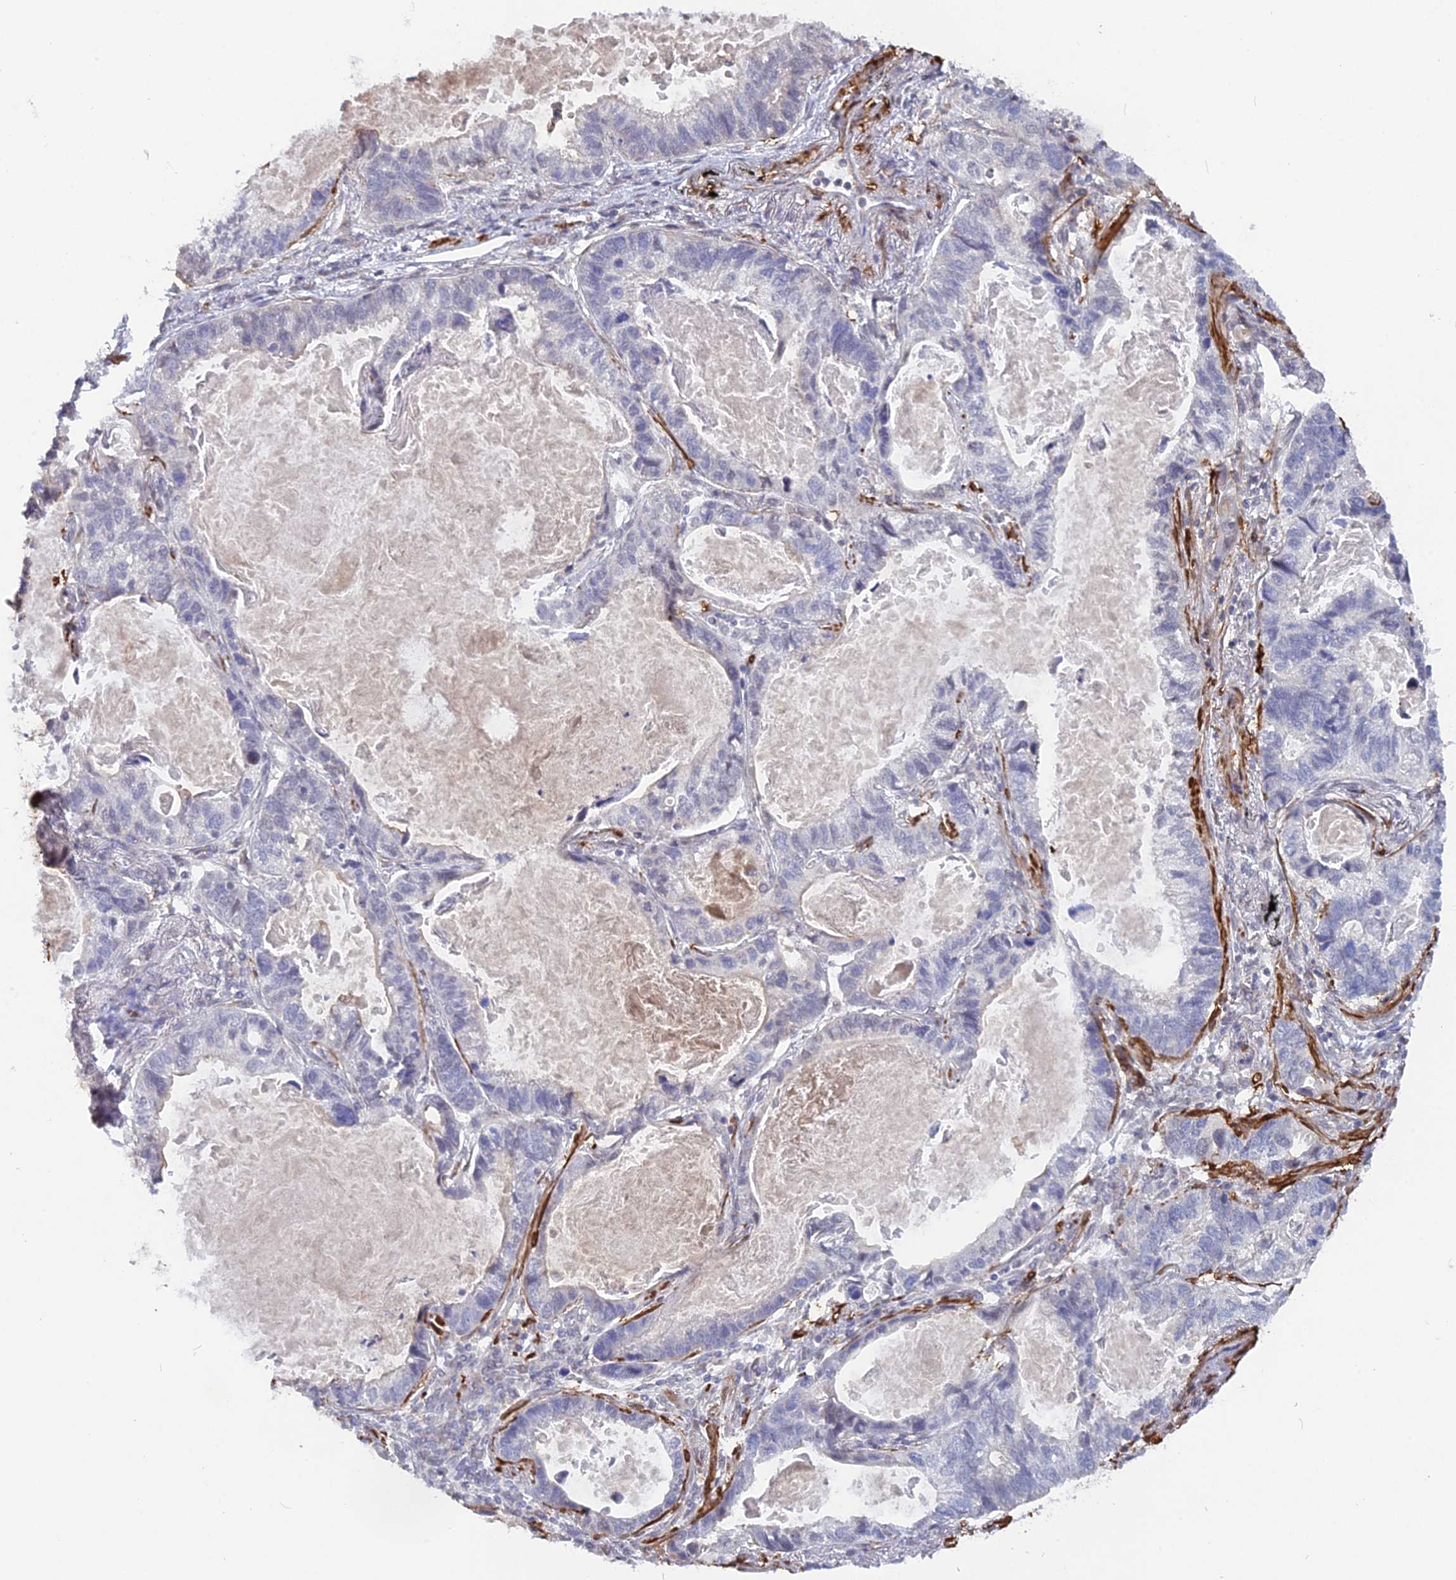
{"staining": {"intensity": "negative", "quantity": "none", "location": "none"}, "tissue": "lung cancer", "cell_type": "Tumor cells", "image_type": "cancer", "snomed": [{"axis": "morphology", "description": "Adenocarcinoma, NOS"}, {"axis": "topography", "description": "Lung"}], "caption": "This histopathology image is of lung cancer (adenocarcinoma) stained with immunohistochemistry to label a protein in brown with the nuclei are counter-stained blue. There is no expression in tumor cells.", "gene": "CCDC154", "patient": {"sex": "male", "age": 67}}